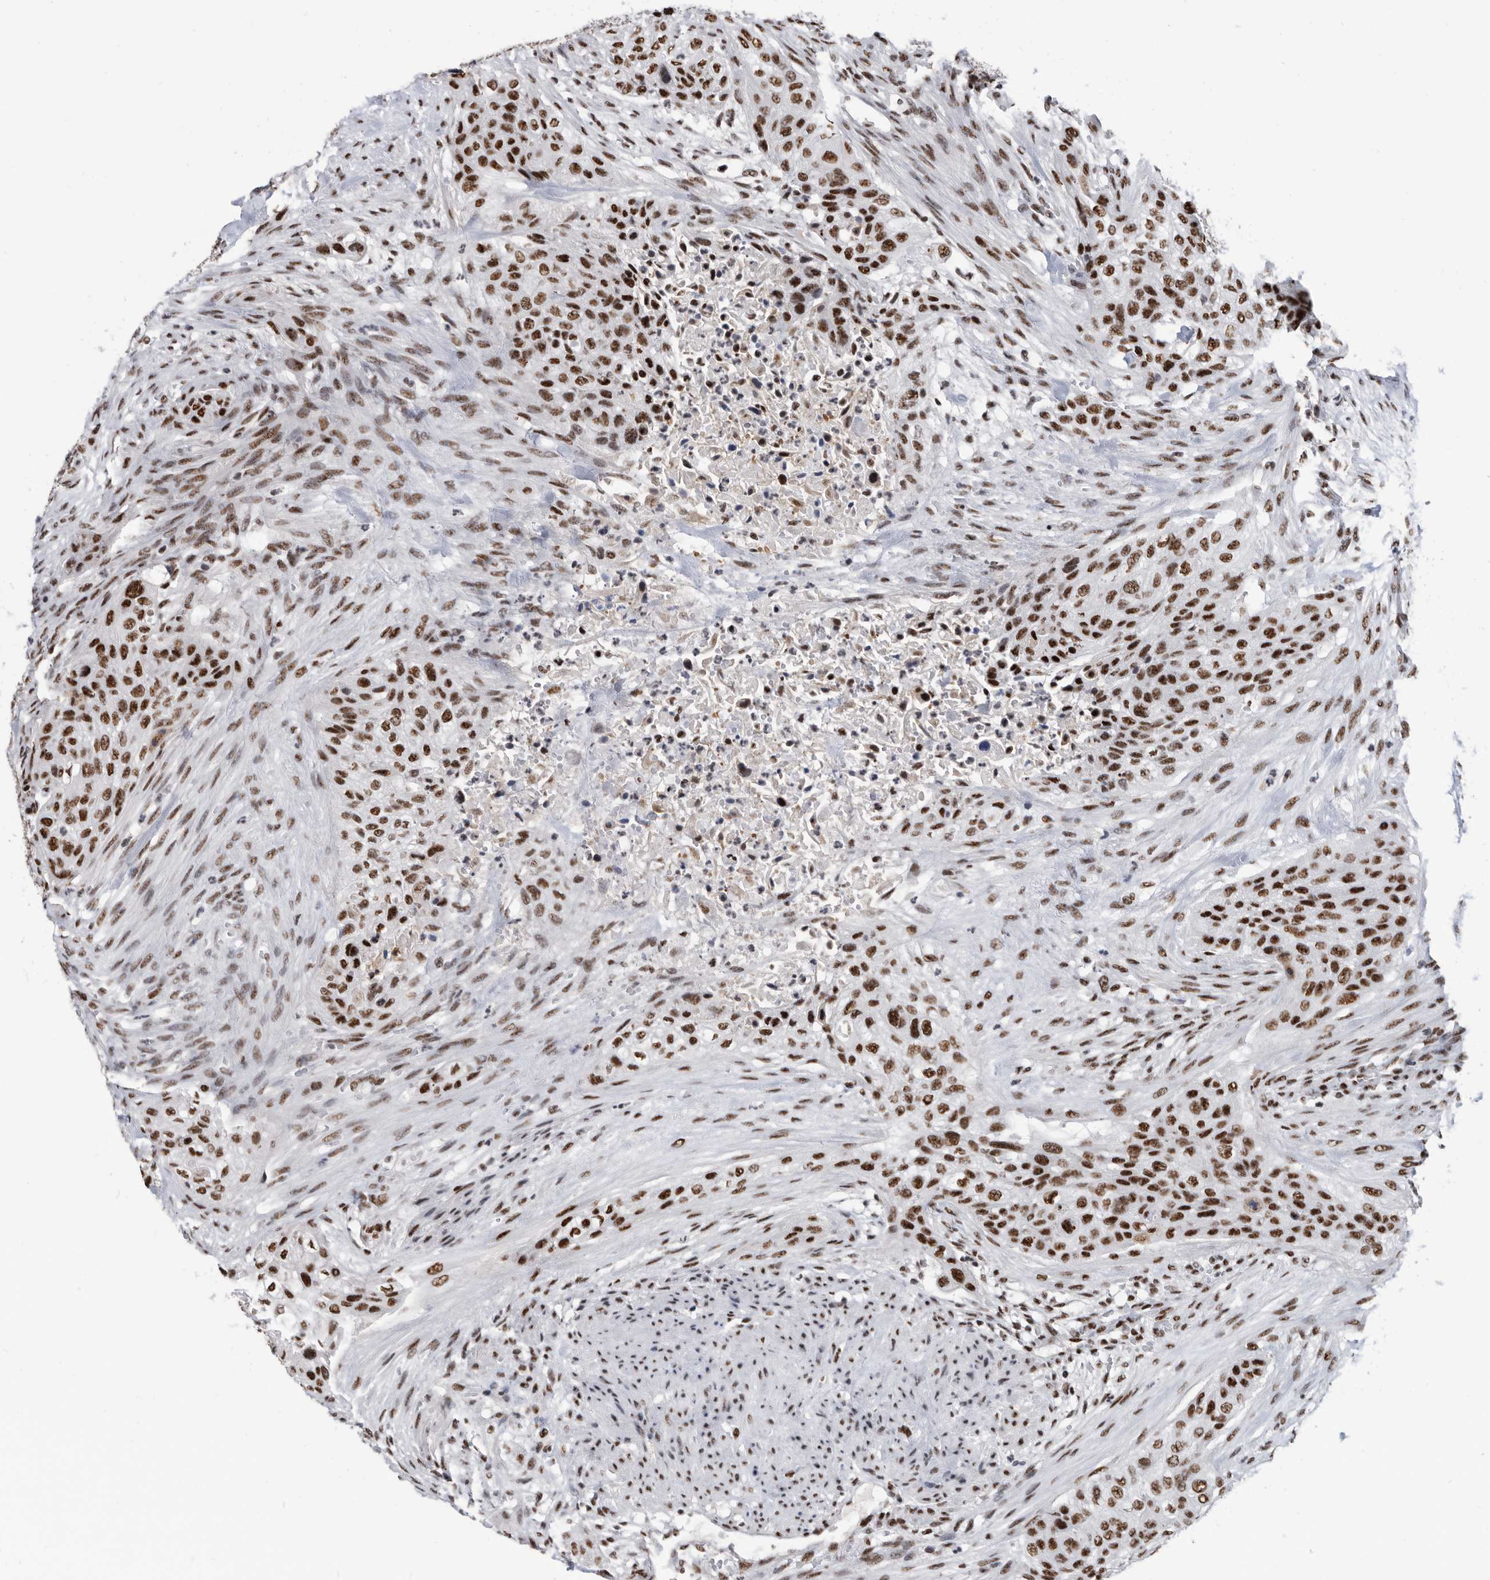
{"staining": {"intensity": "strong", "quantity": ">75%", "location": "nuclear"}, "tissue": "urothelial cancer", "cell_type": "Tumor cells", "image_type": "cancer", "snomed": [{"axis": "morphology", "description": "Urothelial carcinoma, High grade"}, {"axis": "topography", "description": "Urinary bladder"}], "caption": "Immunohistochemical staining of human urothelial cancer shows high levels of strong nuclear protein positivity in approximately >75% of tumor cells. Using DAB (brown) and hematoxylin (blue) stains, captured at high magnification using brightfield microscopy.", "gene": "SF3A1", "patient": {"sex": "male", "age": 35}}